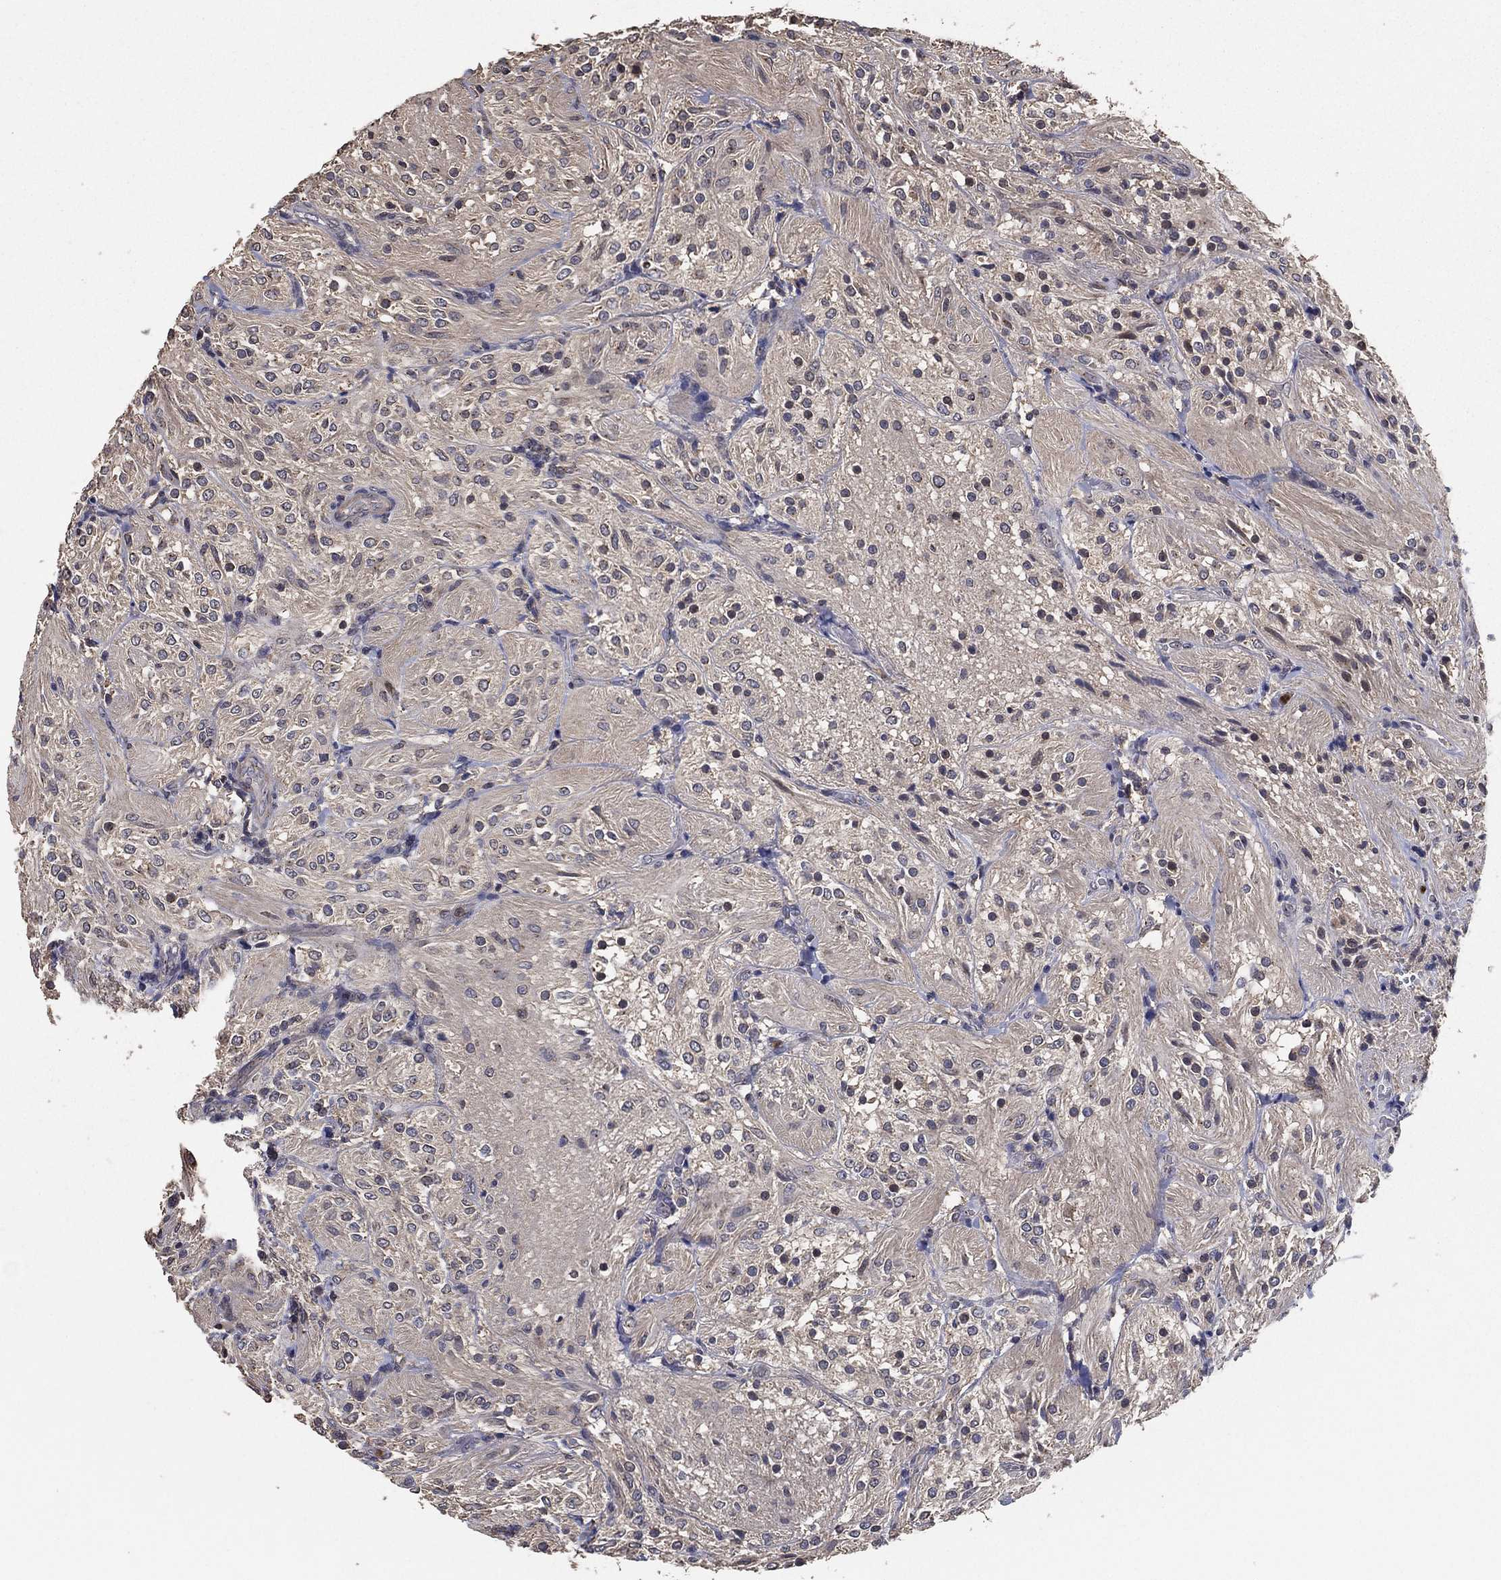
{"staining": {"intensity": "negative", "quantity": "none", "location": "none"}, "tissue": "glioma", "cell_type": "Tumor cells", "image_type": "cancer", "snomed": [{"axis": "morphology", "description": "Glioma, malignant, Low grade"}, {"axis": "topography", "description": "Brain"}], "caption": "IHC micrograph of glioma stained for a protein (brown), which displays no staining in tumor cells.", "gene": "PCNT", "patient": {"sex": "male", "age": 3}}